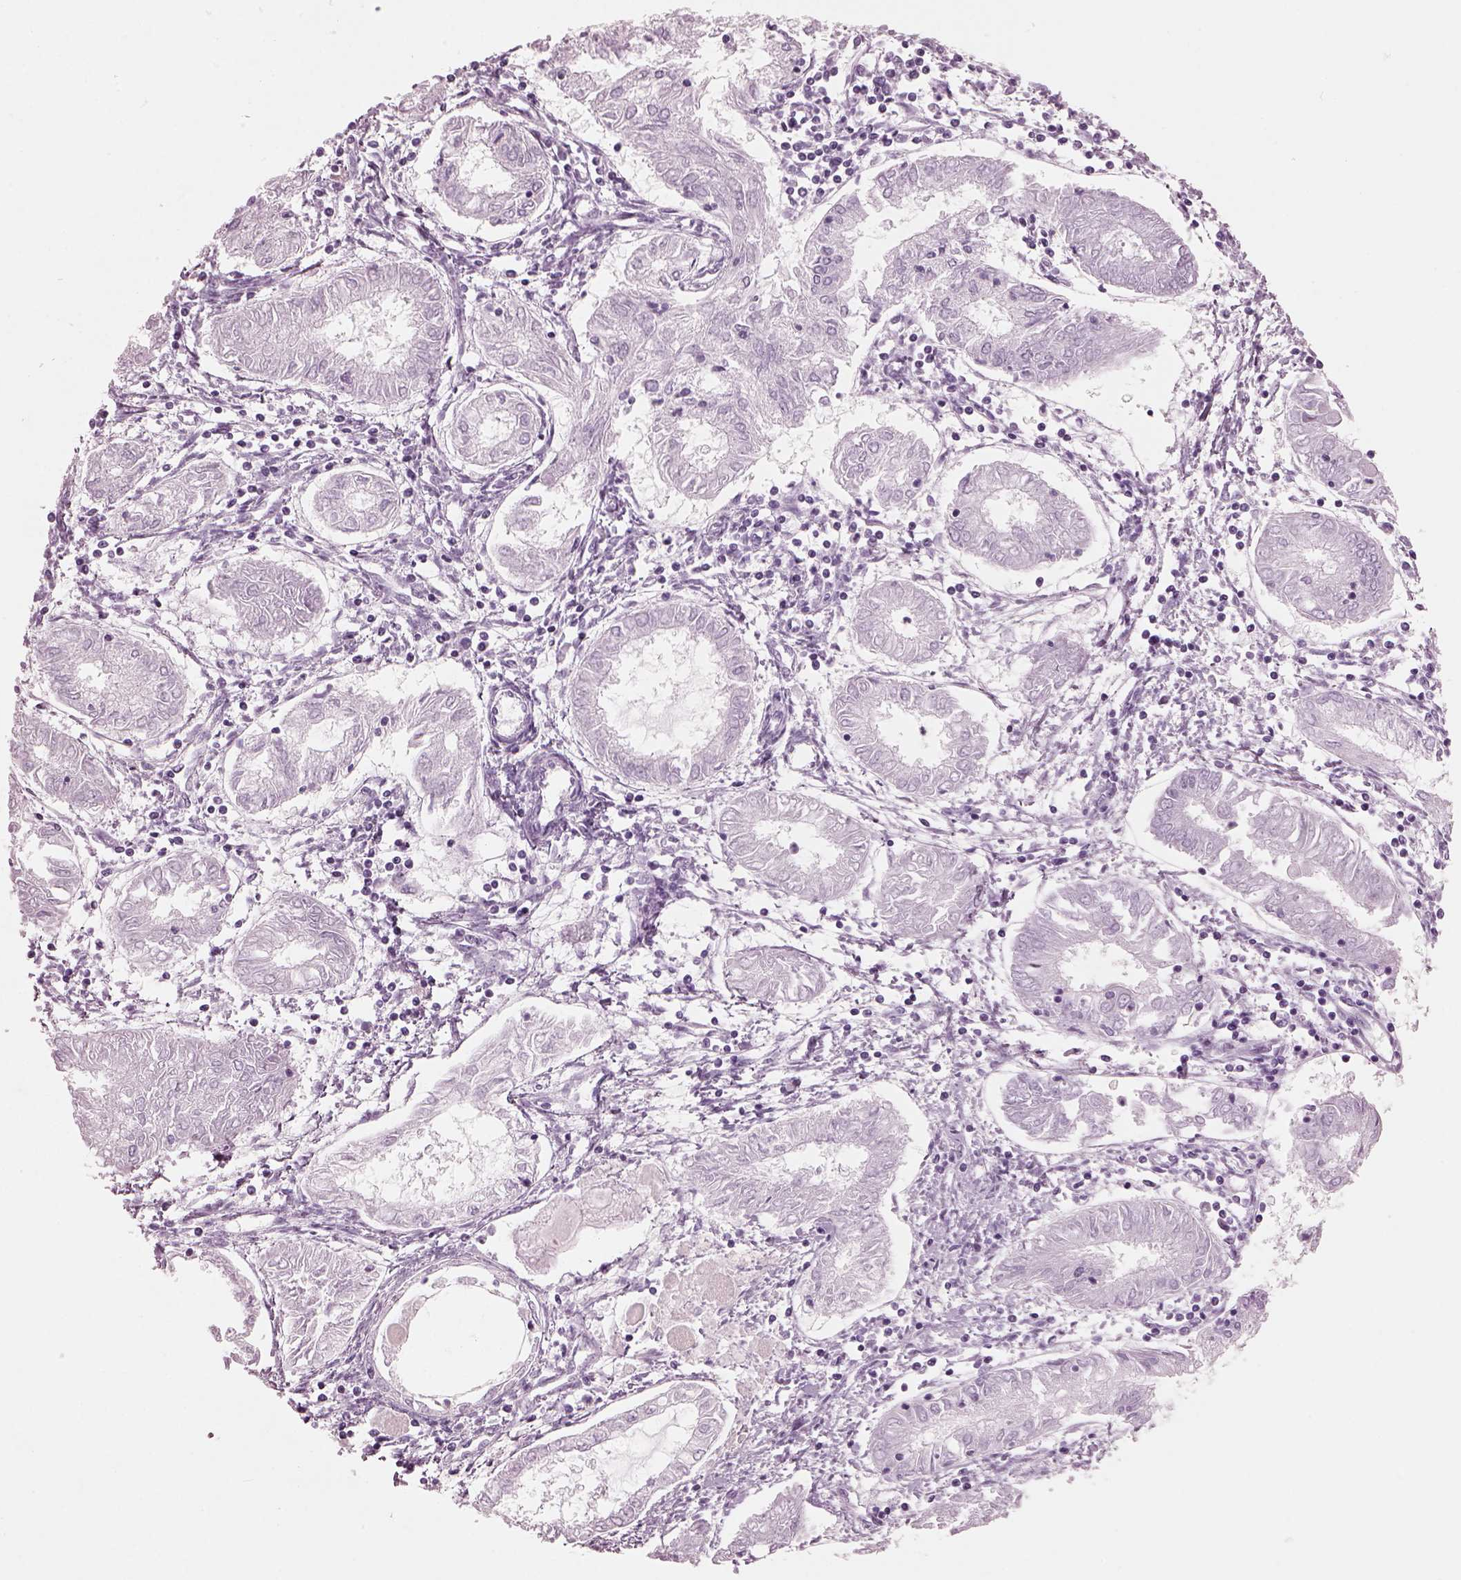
{"staining": {"intensity": "negative", "quantity": "none", "location": "none"}, "tissue": "endometrial cancer", "cell_type": "Tumor cells", "image_type": "cancer", "snomed": [{"axis": "morphology", "description": "Adenocarcinoma, NOS"}, {"axis": "topography", "description": "Endometrium"}], "caption": "Tumor cells show no significant expression in adenocarcinoma (endometrial).", "gene": "HYDIN", "patient": {"sex": "female", "age": 68}}